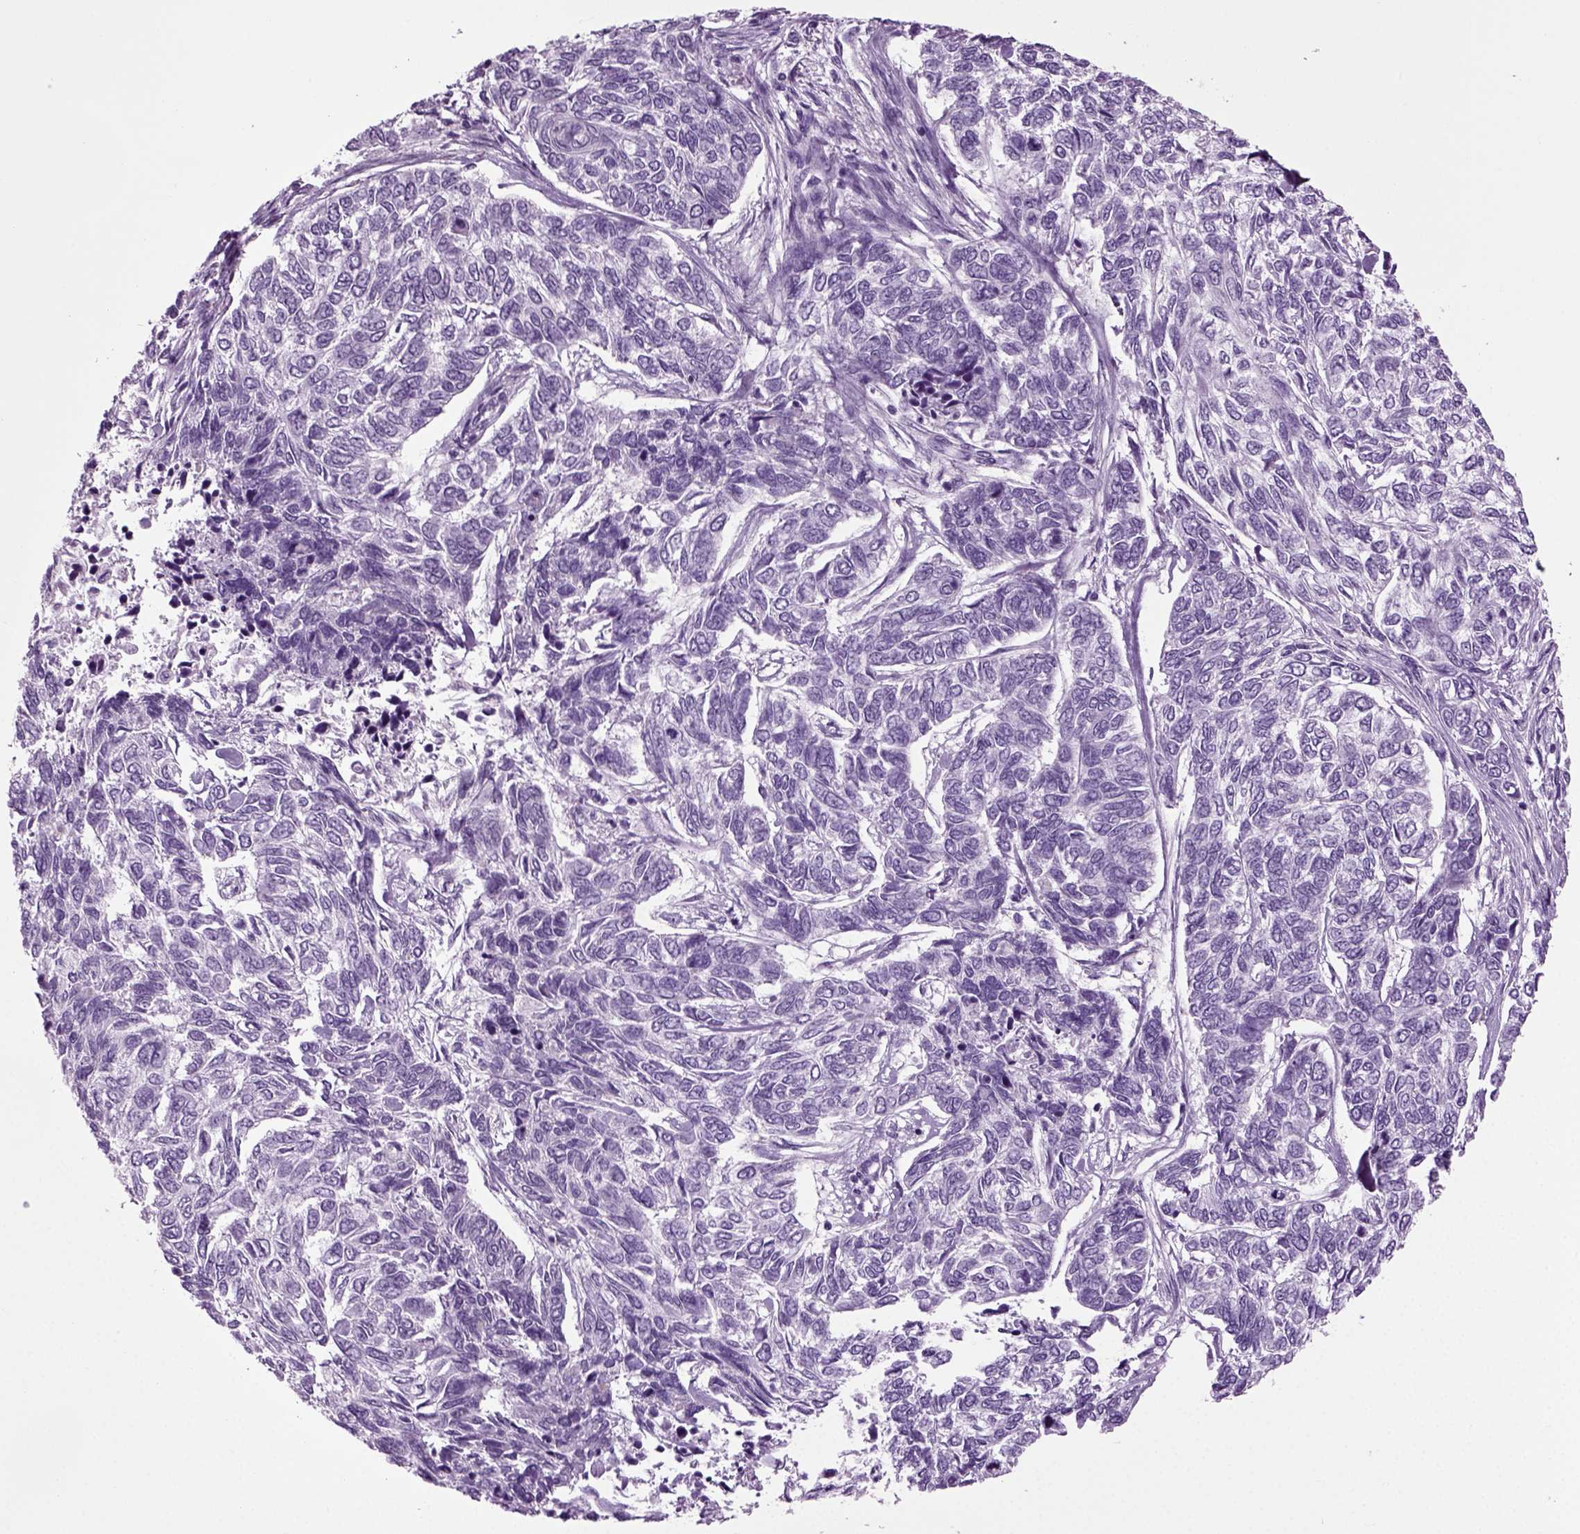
{"staining": {"intensity": "negative", "quantity": "none", "location": "none"}, "tissue": "skin cancer", "cell_type": "Tumor cells", "image_type": "cancer", "snomed": [{"axis": "morphology", "description": "Basal cell carcinoma"}, {"axis": "topography", "description": "Skin"}], "caption": "Tumor cells are negative for brown protein staining in skin cancer (basal cell carcinoma).", "gene": "PRLH", "patient": {"sex": "female", "age": 65}}